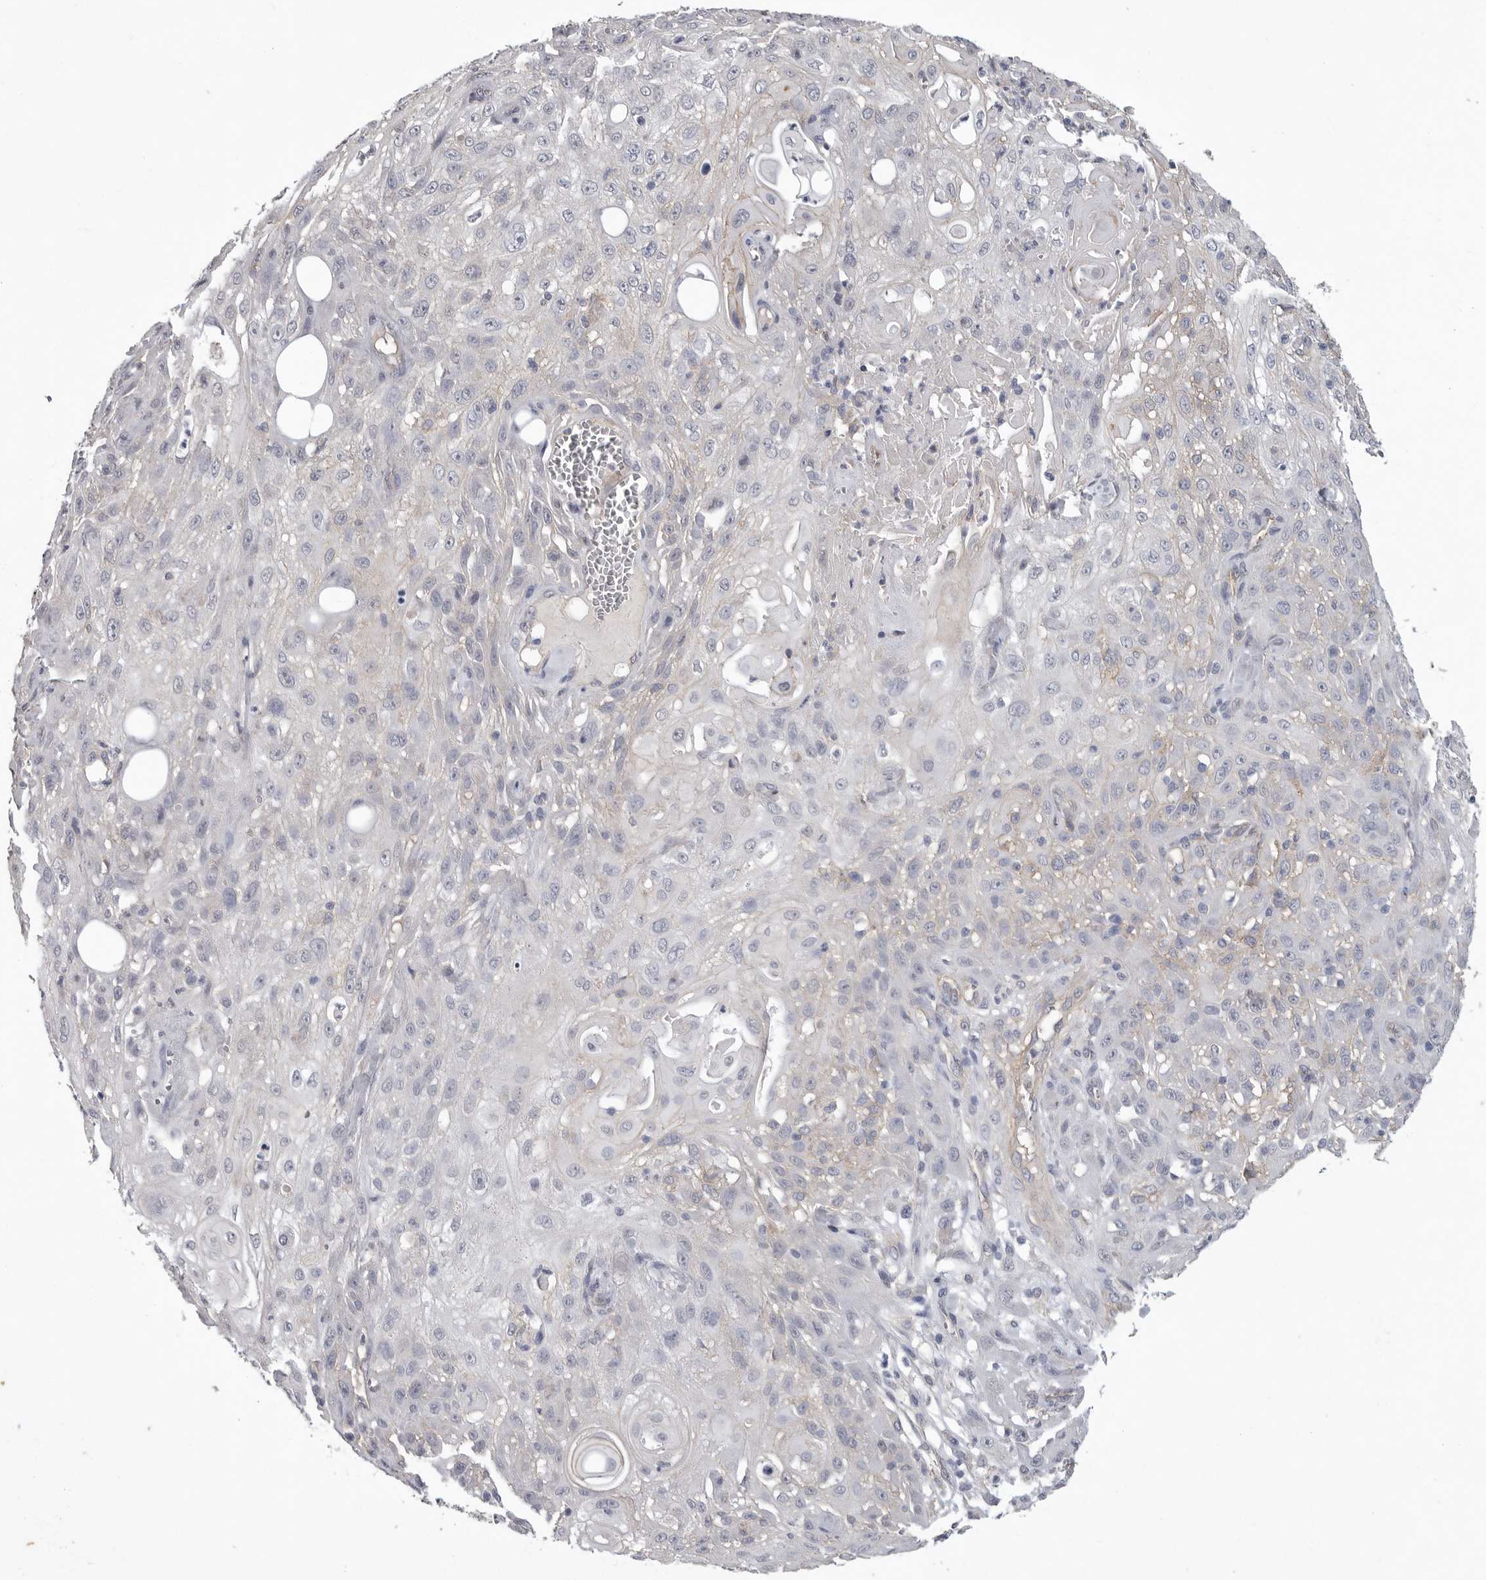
{"staining": {"intensity": "negative", "quantity": "none", "location": "none"}, "tissue": "skin cancer", "cell_type": "Tumor cells", "image_type": "cancer", "snomed": [{"axis": "morphology", "description": "Squamous cell carcinoma, NOS"}, {"axis": "topography", "description": "Skin"}], "caption": "Image shows no significant protein expression in tumor cells of skin squamous cell carcinoma.", "gene": "NECTIN2", "patient": {"sex": "male", "age": 75}}